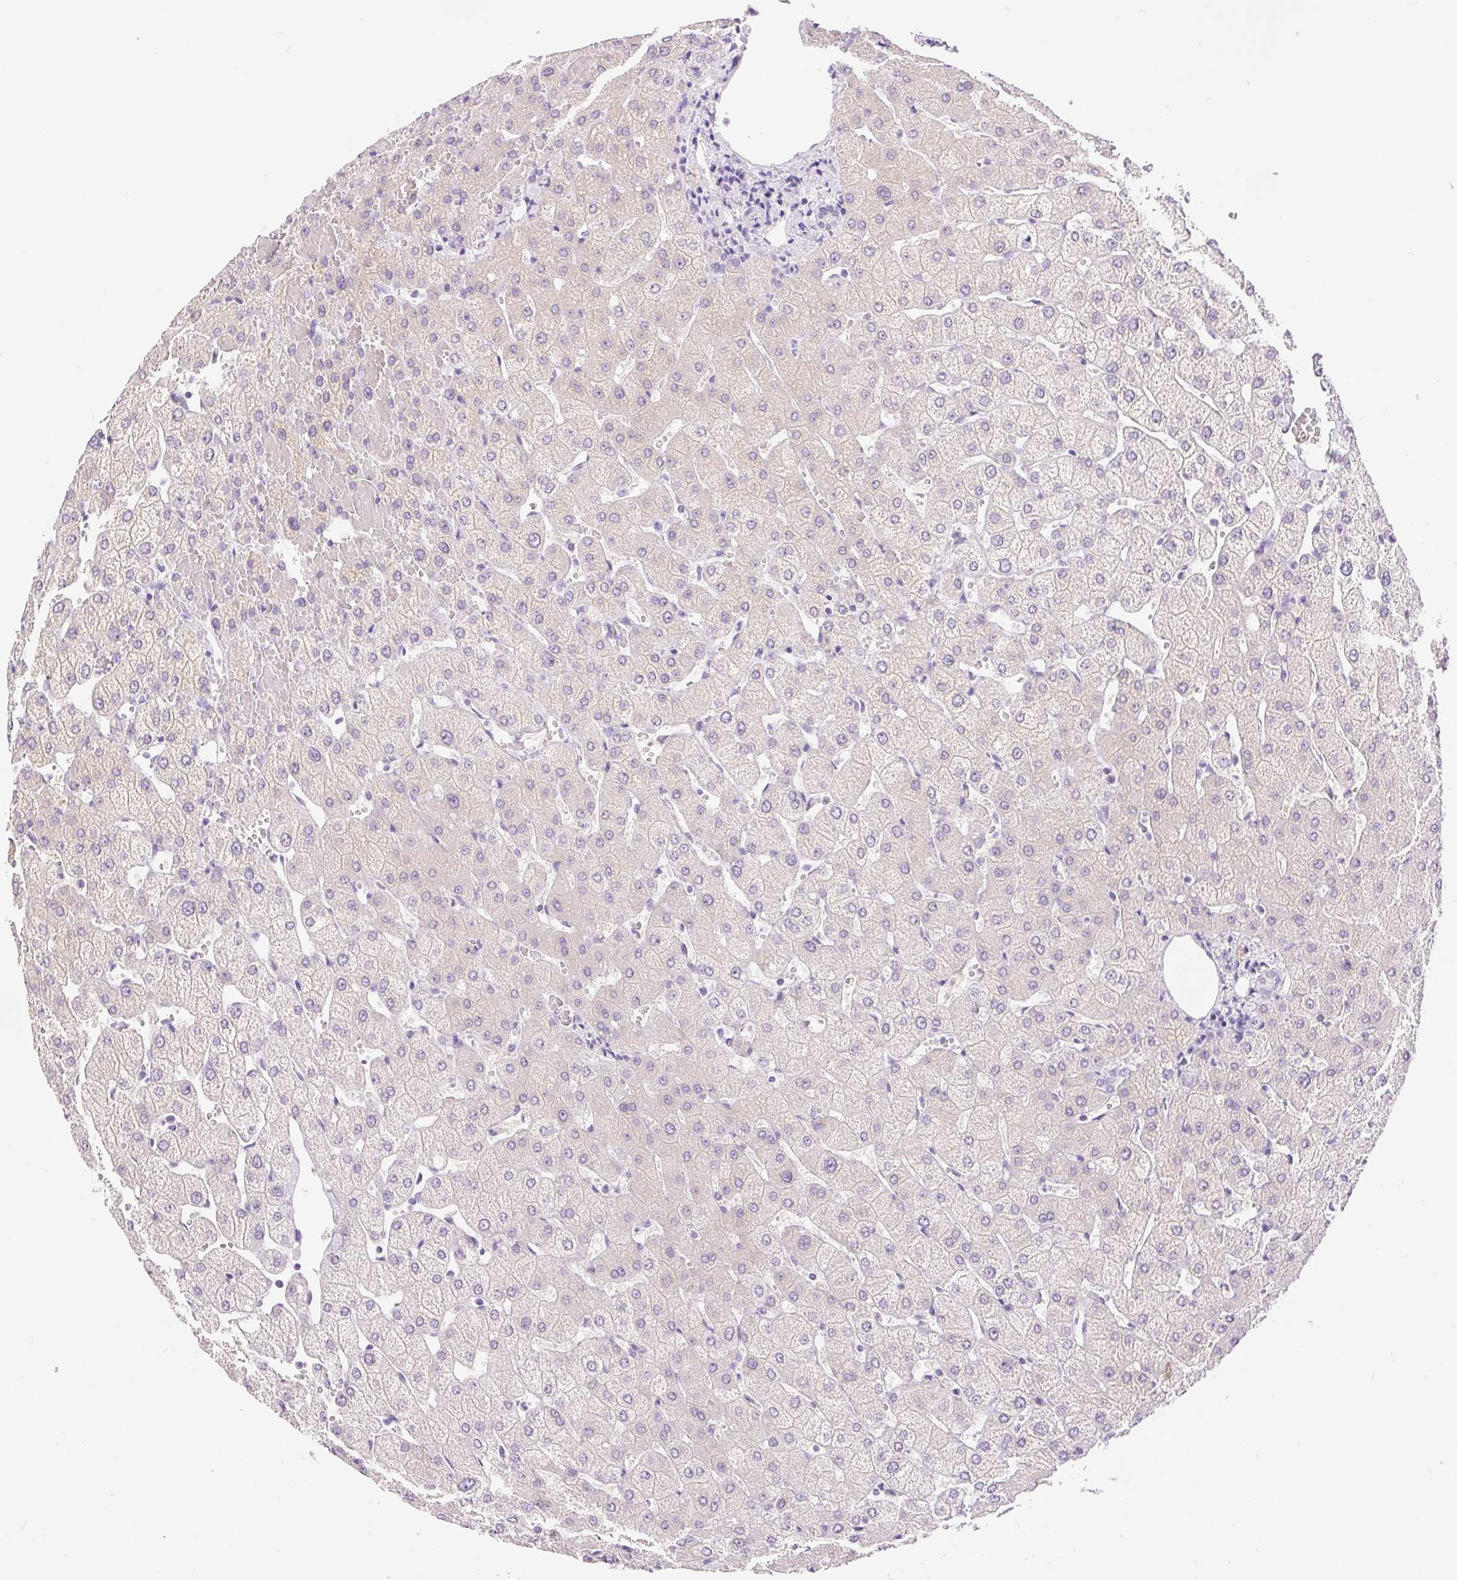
{"staining": {"intensity": "negative", "quantity": "none", "location": "none"}, "tissue": "liver", "cell_type": "Cholangiocytes", "image_type": "normal", "snomed": [{"axis": "morphology", "description": "Normal tissue, NOS"}, {"axis": "topography", "description": "Liver"}], "caption": "Immunohistochemistry image of unremarkable liver: liver stained with DAB shows no significant protein expression in cholangiocytes.", "gene": "XDH", "patient": {"sex": "female", "age": 54}}